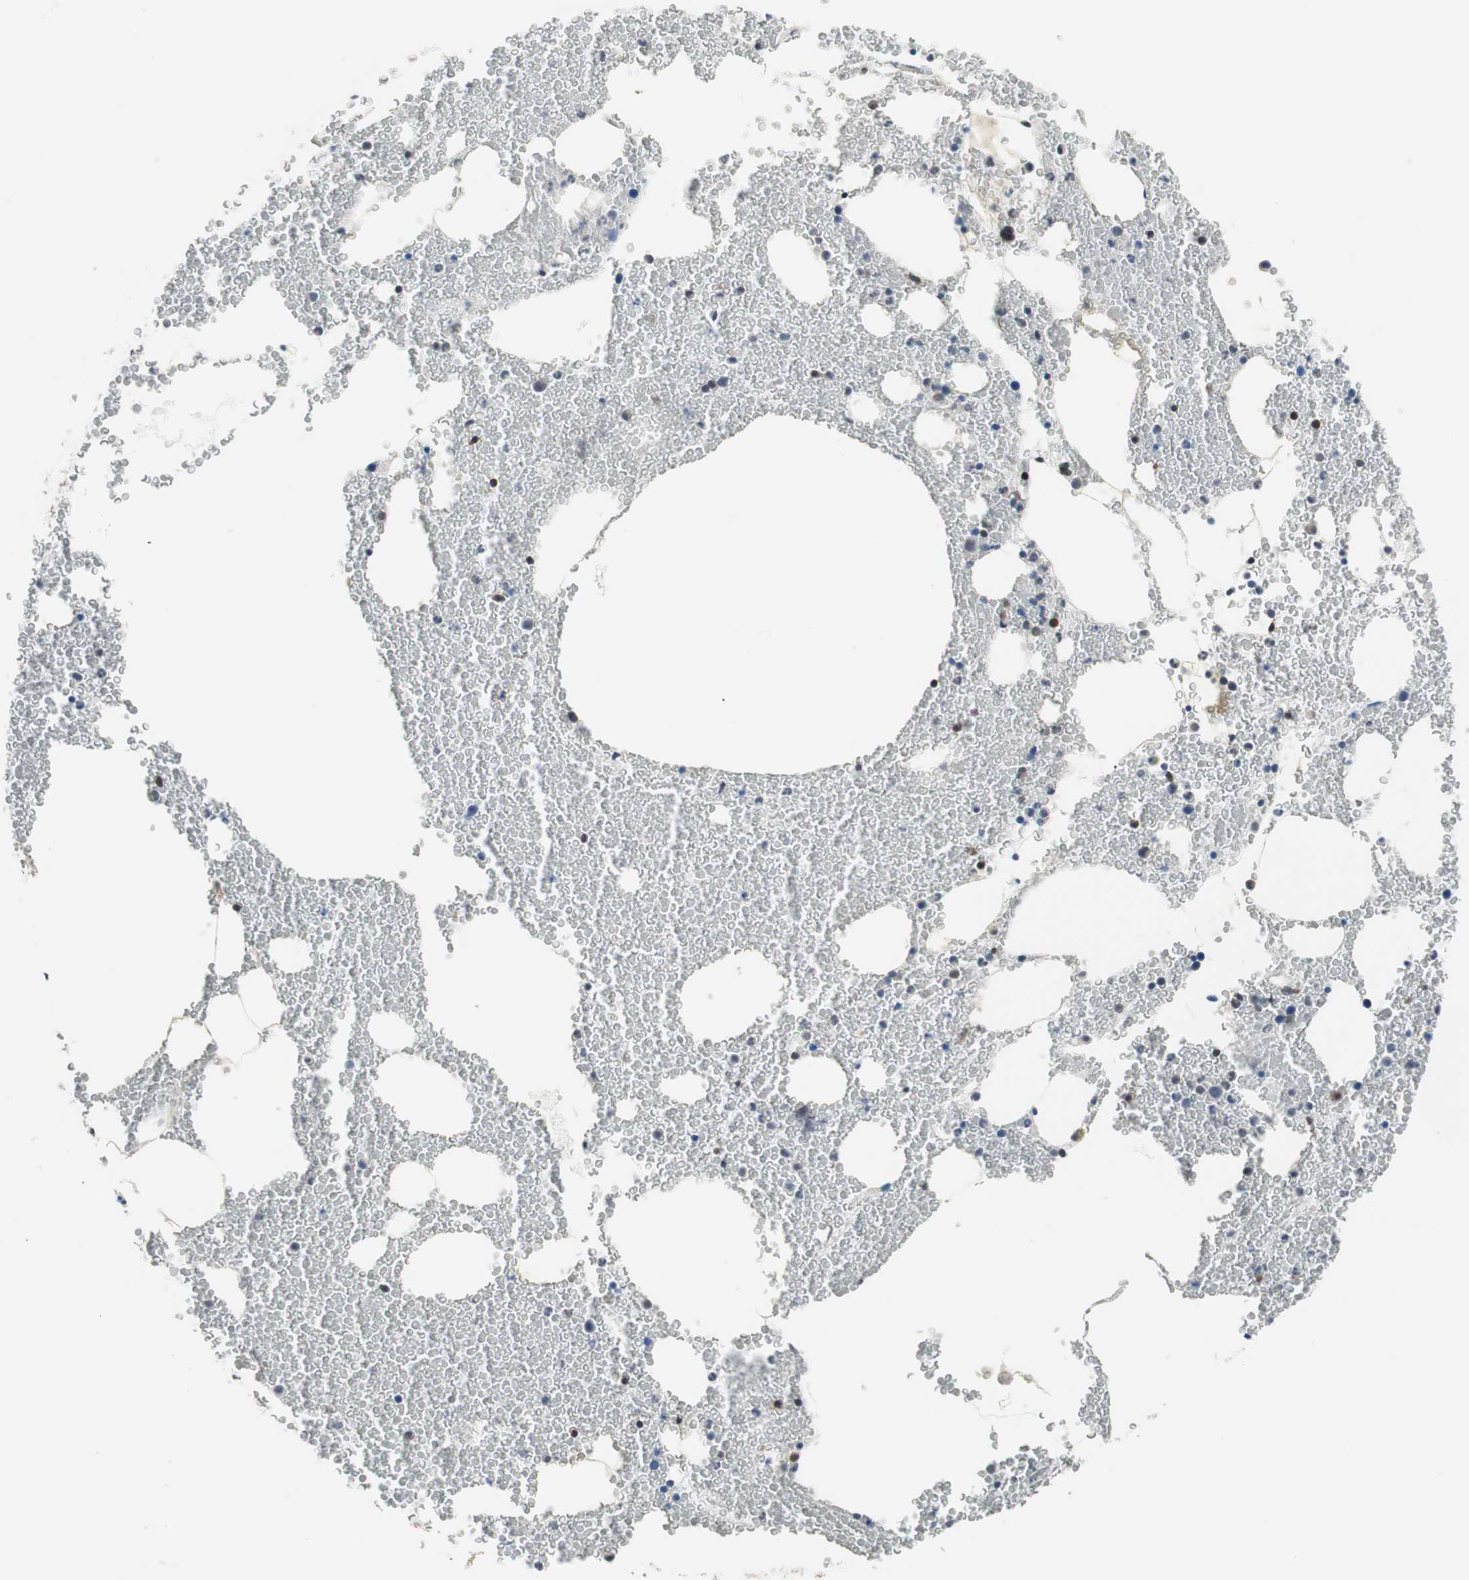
{"staining": {"intensity": "weak", "quantity": "<25%", "location": "nuclear"}, "tissue": "bone marrow", "cell_type": "Hematopoietic cells", "image_type": "normal", "snomed": [{"axis": "morphology", "description": "Normal tissue, NOS"}, {"axis": "morphology", "description": "Inflammation, NOS"}, {"axis": "topography", "description": "Bone marrow"}], "caption": "The micrograph exhibits no staining of hematopoietic cells in benign bone marrow. Nuclei are stained in blue.", "gene": "ZNF512B", "patient": {"sex": "male", "age": 74}}